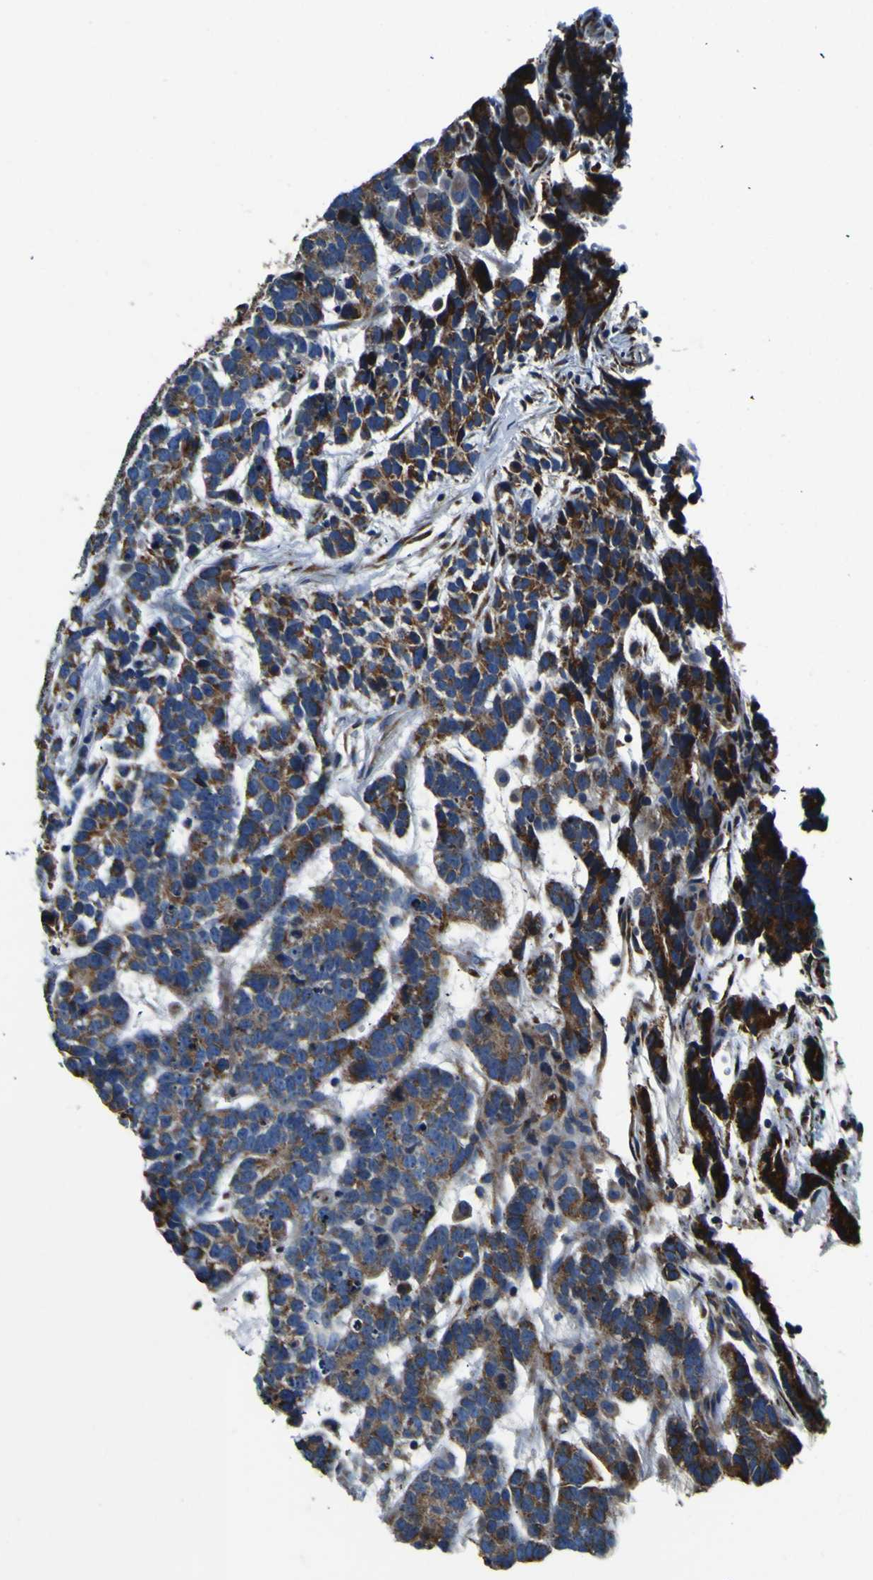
{"staining": {"intensity": "strong", "quantity": ">75%", "location": "cytoplasmic/membranous"}, "tissue": "testis cancer", "cell_type": "Tumor cells", "image_type": "cancer", "snomed": [{"axis": "morphology", "description": "Carcinoma, Embryonal, NOS"}, {"axis": "topography", "description": "Testis"}], "caption": "Immunohistochemistry (IHC) micrograph of neoplastic tissue: human testis cancer stained using immunohistochemistry reveals high levels of strong protein expression localized specifically in the cytoplasmic/membranous of tumor cells, appearing as a cytoplasmic/membranous brown color.", "gene": "INPP5A", "patient": {"sex": "male", "age": 26}}